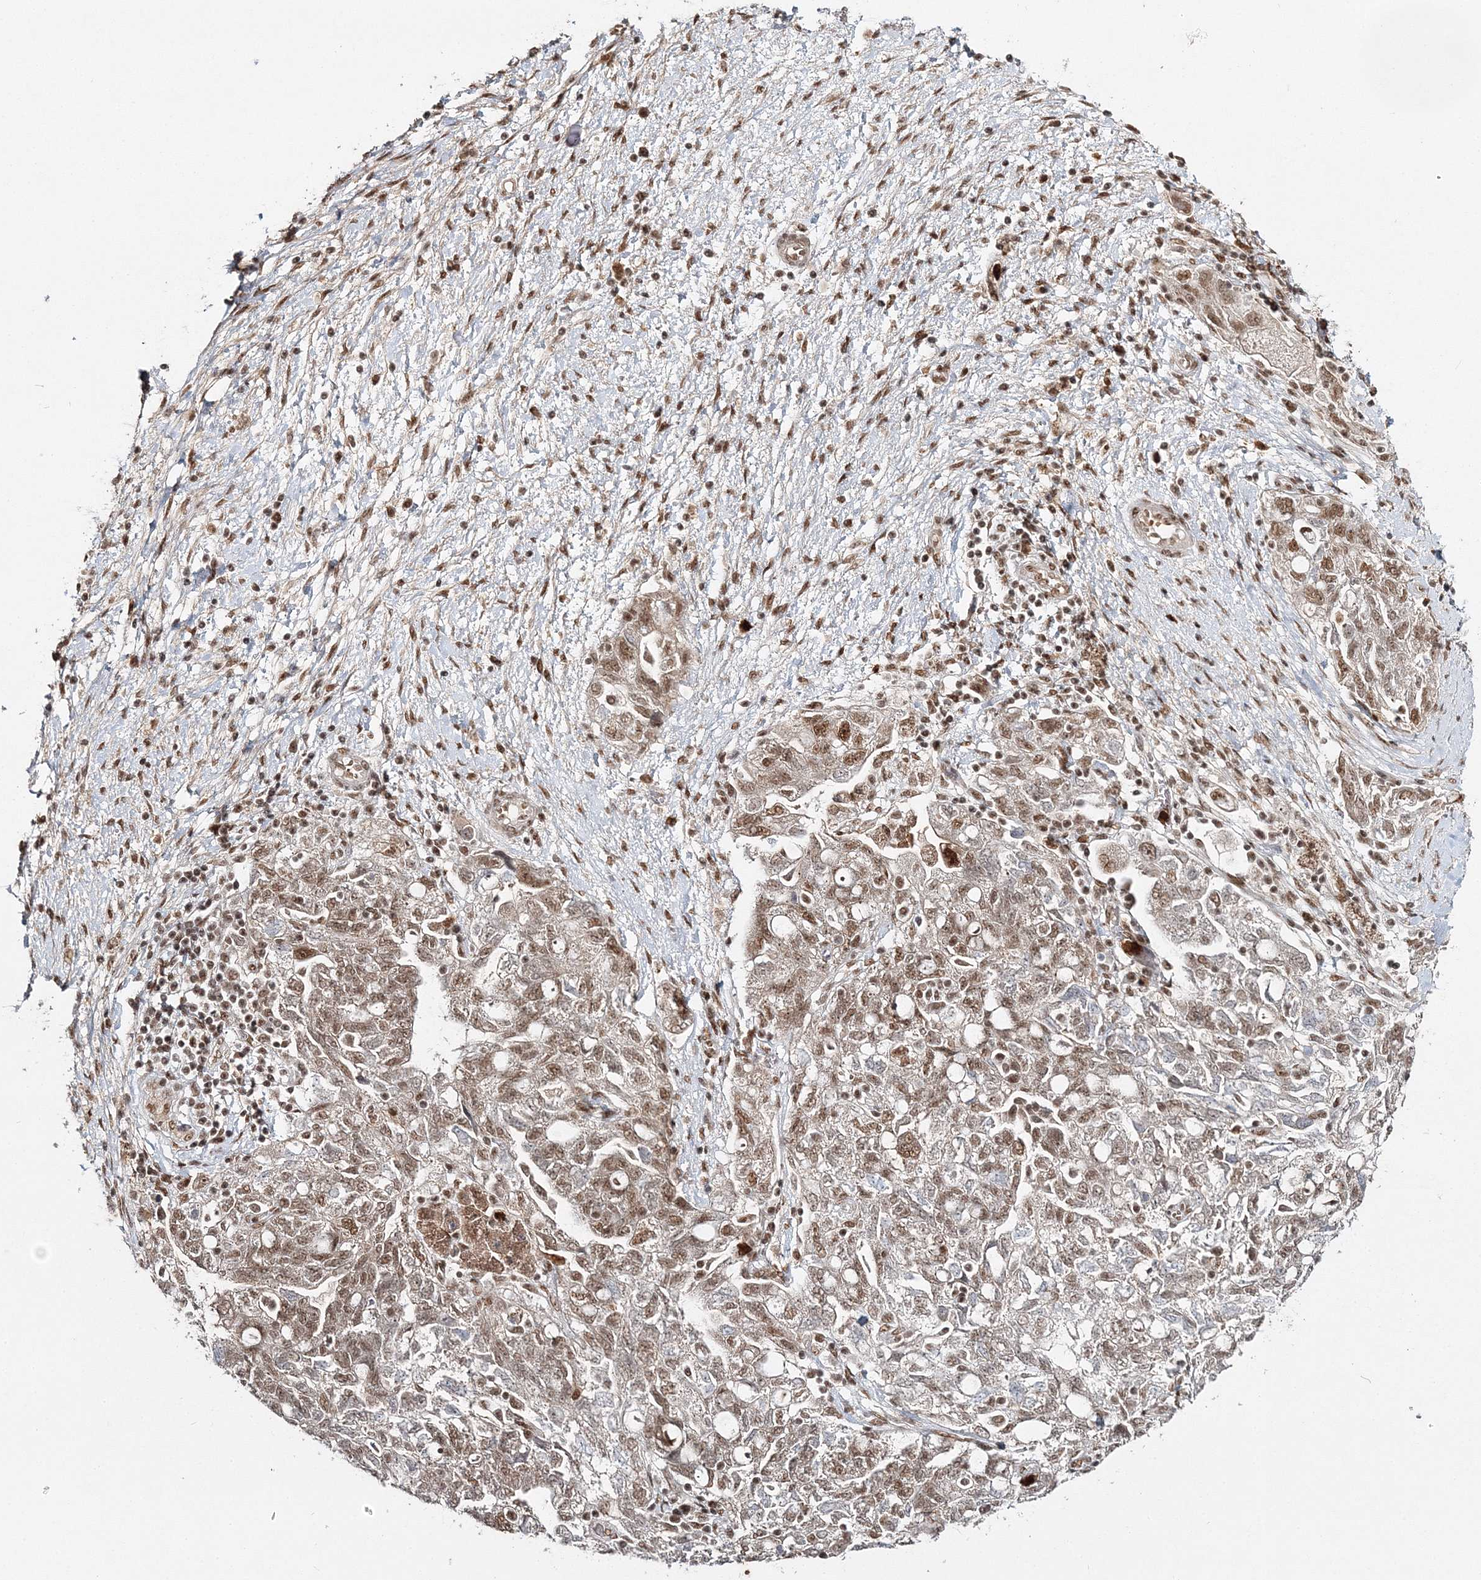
{"staining": {"intensity": "moderate", "quantity": ">75%", "location": "cytoplasmic/membranous,nuclear"}, "tissue": "ovarian cancer", "cell_type": "Tumor cells", "image_type": "cancer", "snomed": [{"axis": "morphology", "description": "Carcinoma, NOS"}, {"axis": "morphology", "description": "Cystadenocarcinoma, serous, NOS"}, {"axis": "topography", "description": "Ovary"}], "caption": "This micrograph shows IHC staining of ovarian carcinoma, with medium moderate cytoplasmic/membranous and nuclear expression in about >75% of tumor cells.", "gene": "QRICH1", "patient": {"sex": "female", "age": 69}}